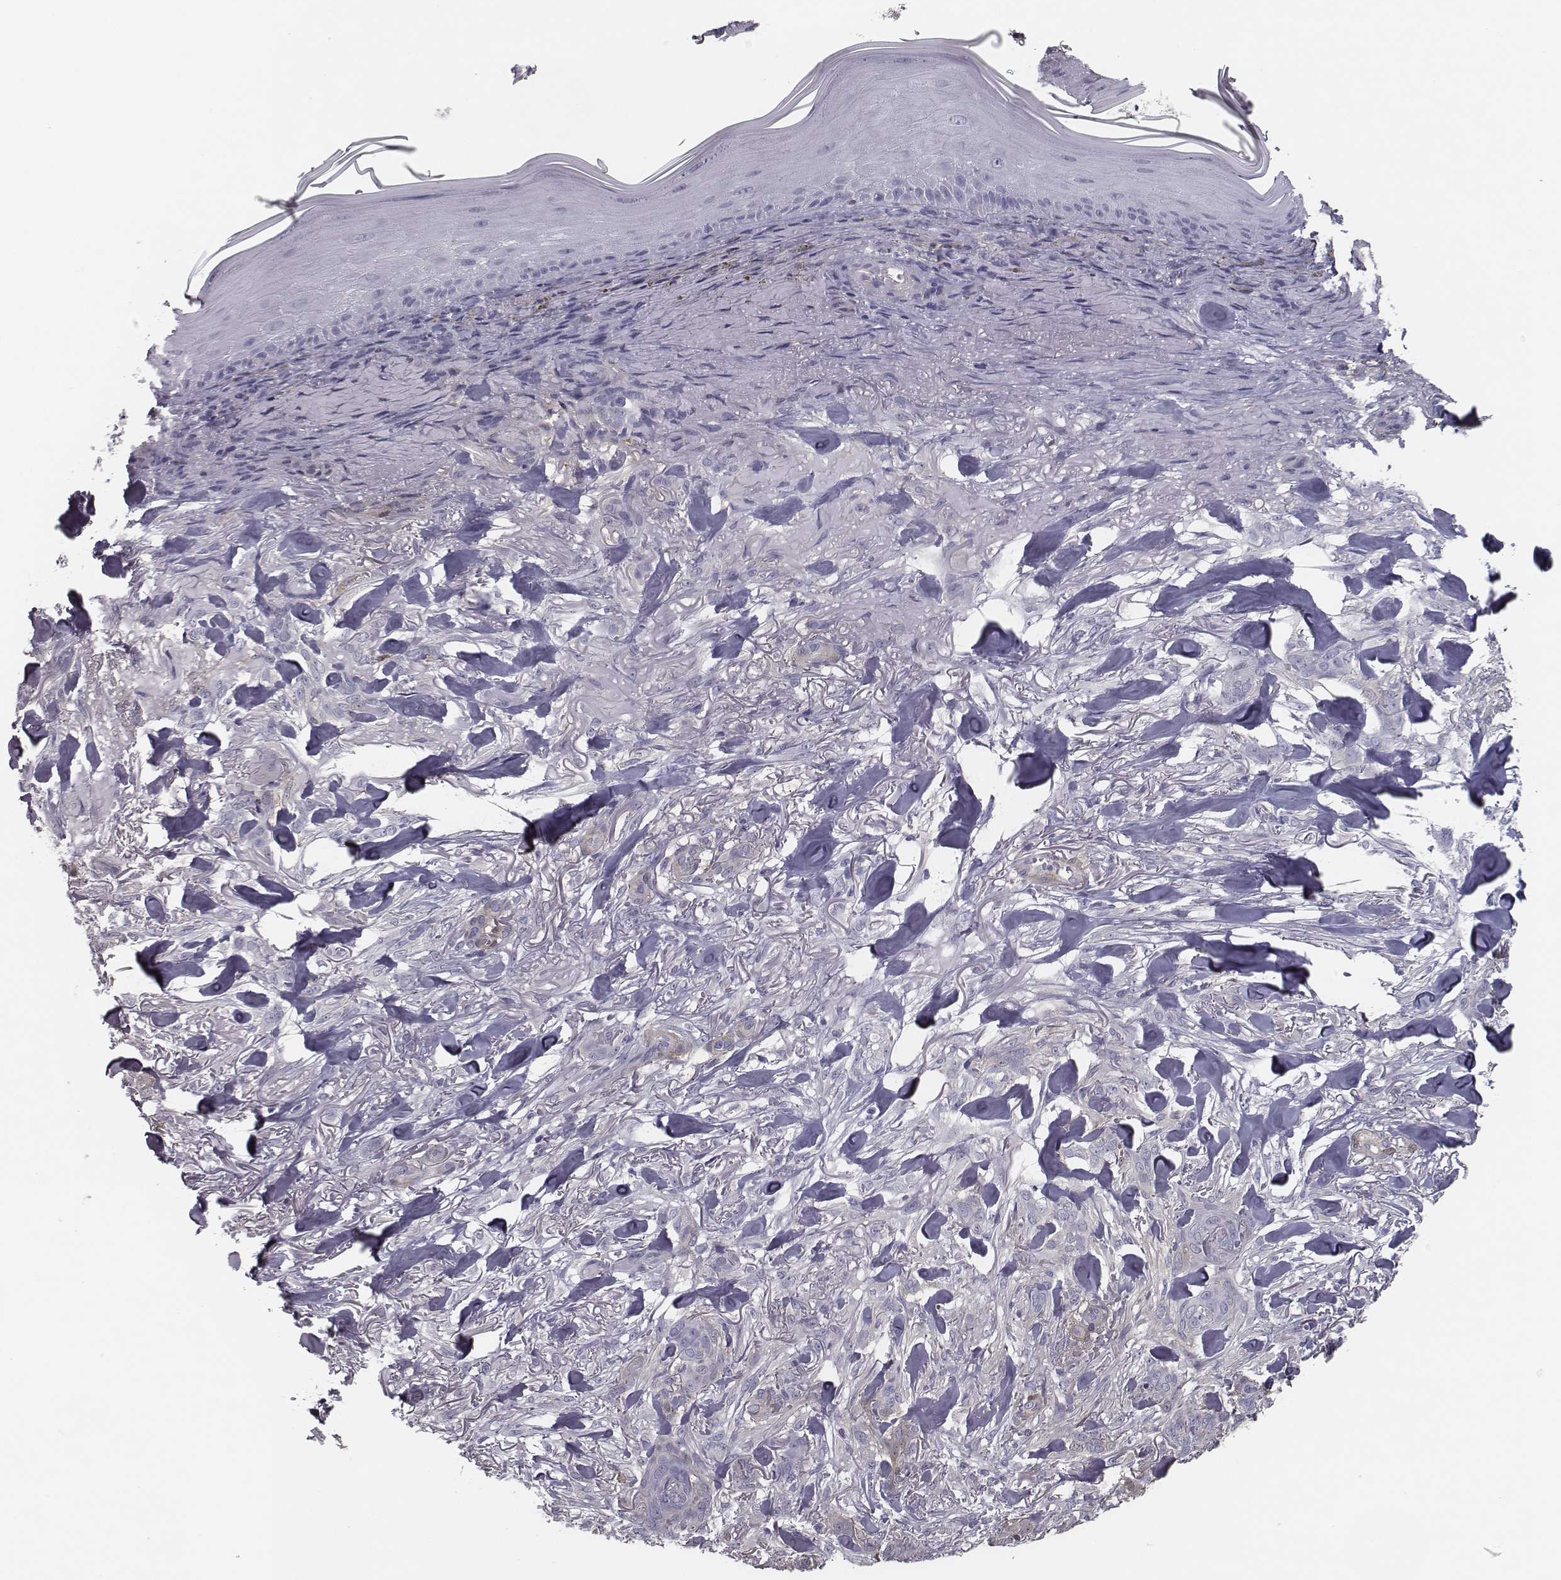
{"staining": {"intensity": "weak", "quantity": "<25%", "location": "cytoplasmic/membranous"}, "tissue": "skin cancer", "cell_type": "Tumor cells", "image_type": "cancer", "snomed": [{"axis": "morphology", "description": "Basal cell carcinoma"}, {"axis": "topography", "description": "Skin"}], "caption": "Tumor cells are negative for protein expression in human skin basal cell carcinoma.", "gene": "ISYNA1", "patient": {"sex": "female", "age": 61}}